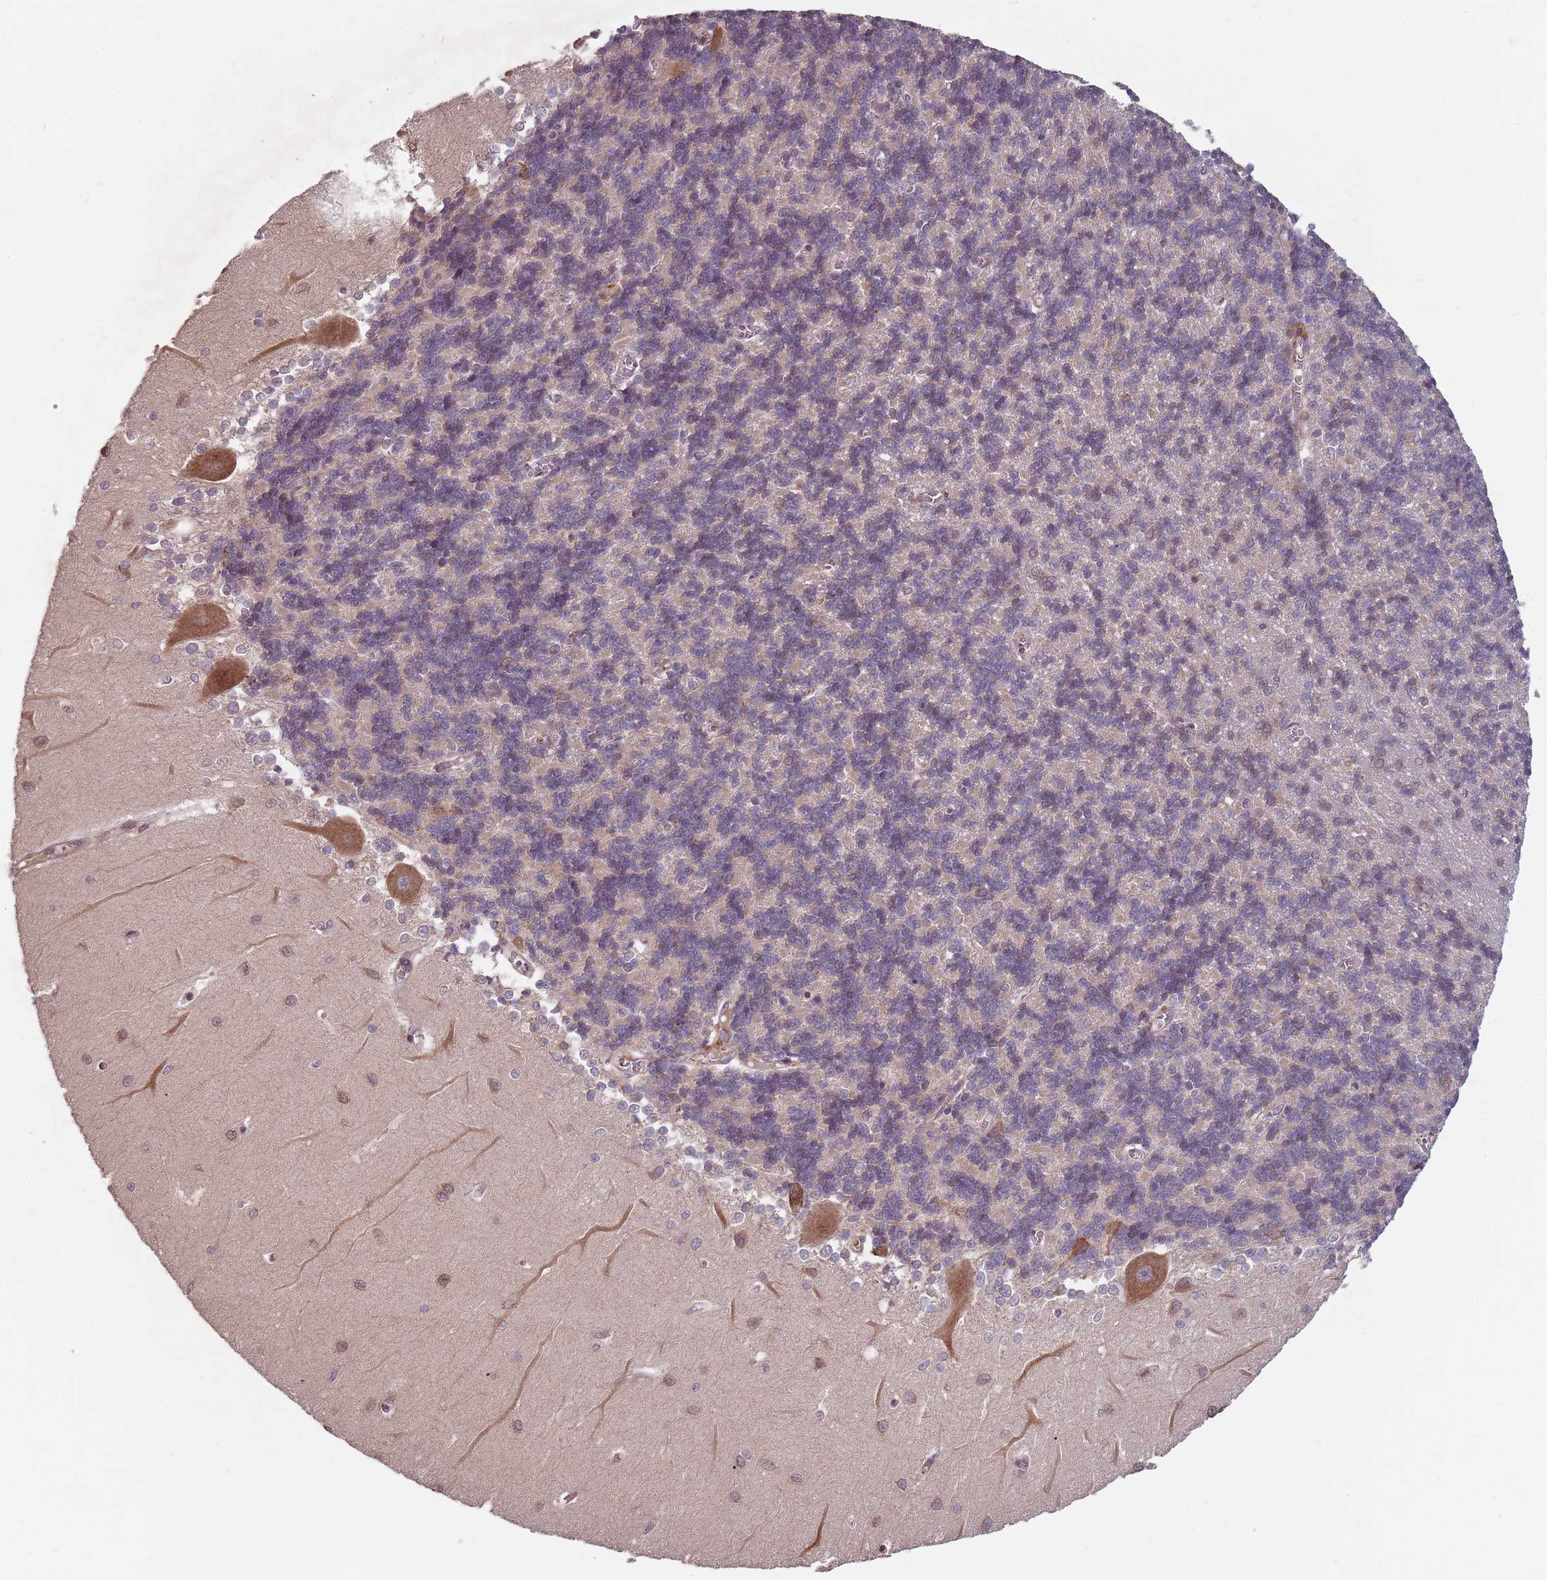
{"staining": {"intensity": "weak", "quantity": "<25%", "location": "cytoplasmic/membranous"}, "tissue": "cerebellum", "cell_type": "Cells in granular layer", "image_type": "normal", "snomed": [{"axis": "morphology", "description": "Normal tissue, NOS"}, {"axis": "topography", "description": "Cerebellum"}], "caption": "There is no significant positivity in cells in granular layer of cerebellum. (Stains: DAB immunohistochemistry with hematoxylin counter stain, Microscopy: brightfield microscopy at high magnification).", "gene": "GPR180", "patient": {"sex": "male", "age": 37}}